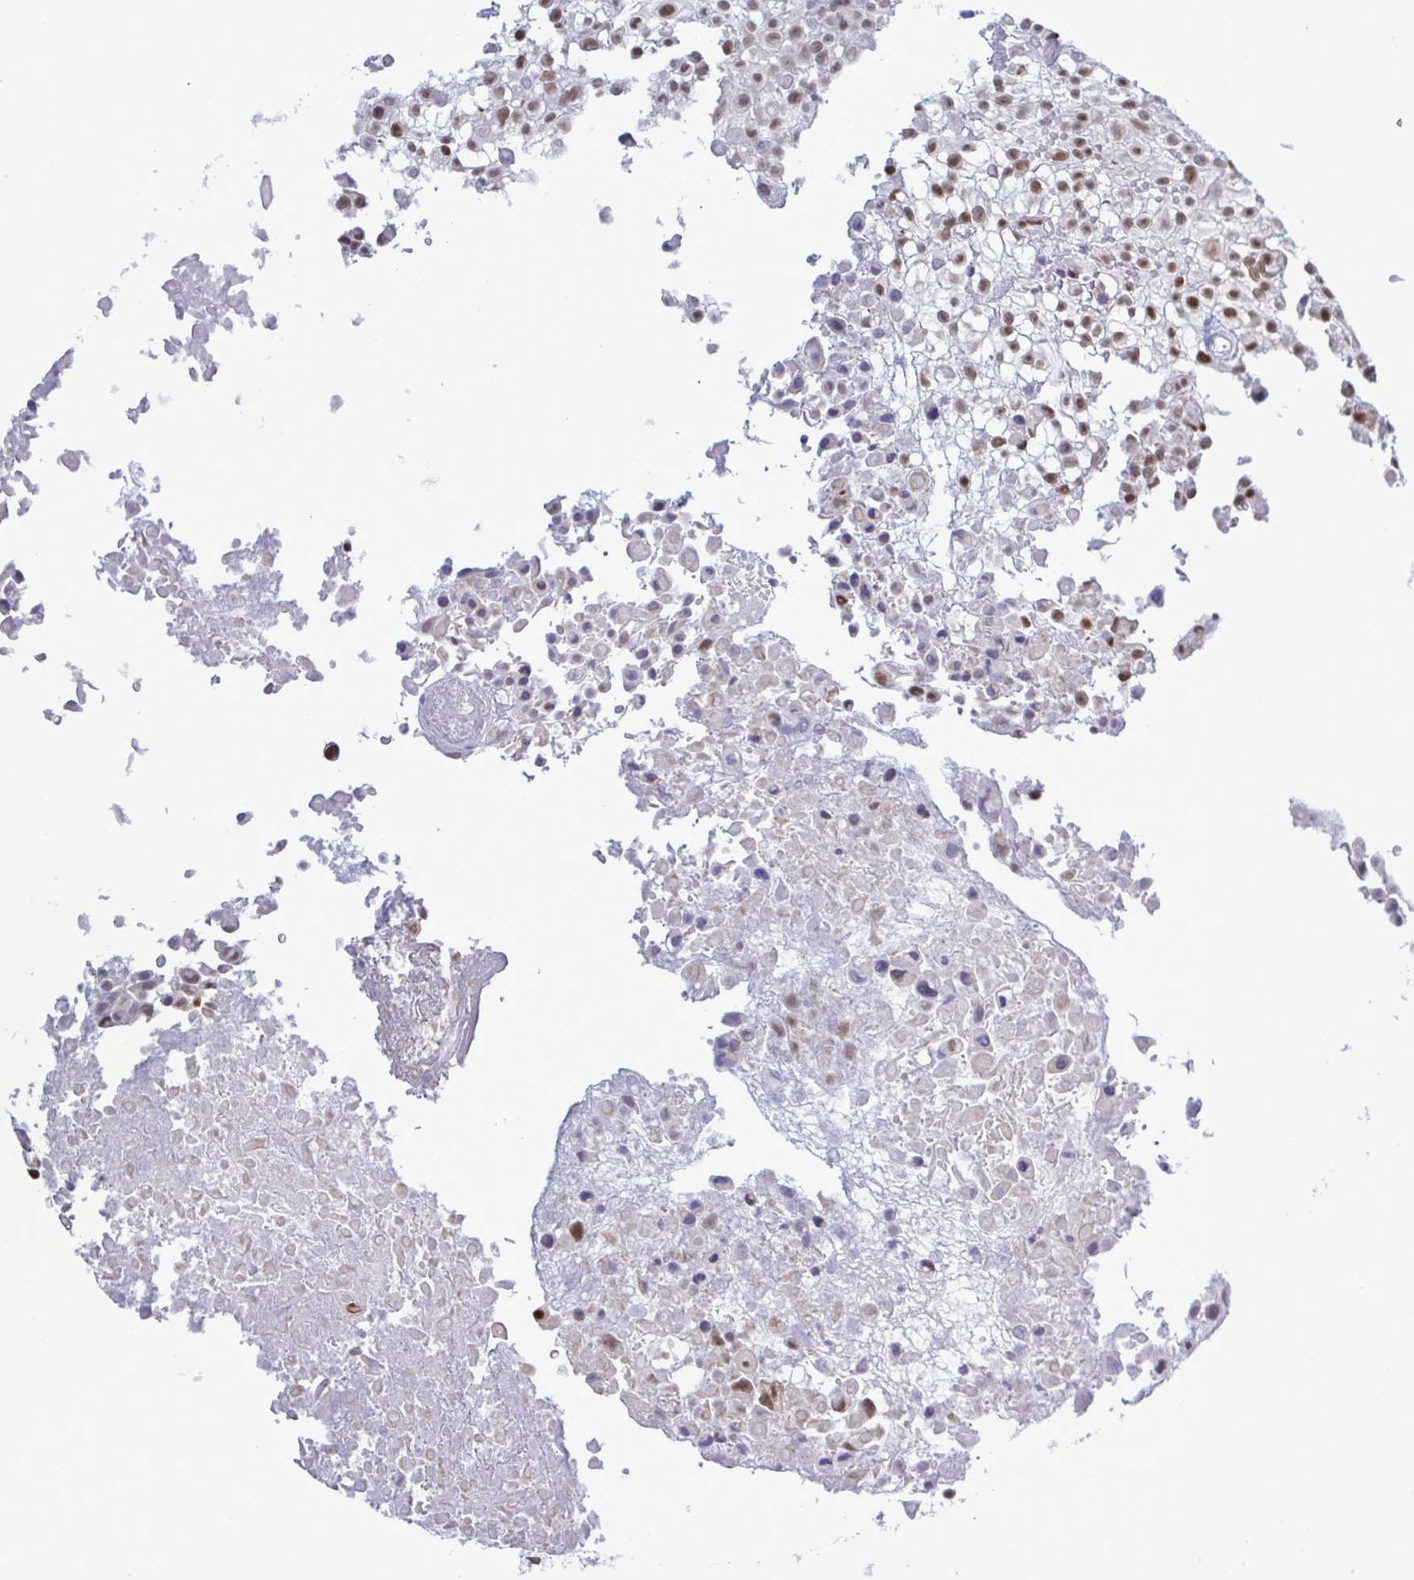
{"staining": {"intensity": "moderate", "quantity": ">75%", "location": "nuclear"}, "tissue": "urothelial cancer", "cell_type": "Tumor cells", "image_type": "cancer", "snomed": [{"axis": "morphology", "description": "Urothelial carcinoma, High grade"}, {"axis": "topography", "description": "Urinary bladder"}], "caption": "This photomicrograph exhibits urothelial cancer stained with IHC to label a protein in brown. The nuclear of tumor cells show moderate positivity for the protein. Nuclei are counter-stained blue.", "gene": "PPP1R10", "patient": {"sex": "male", "age": 56}}